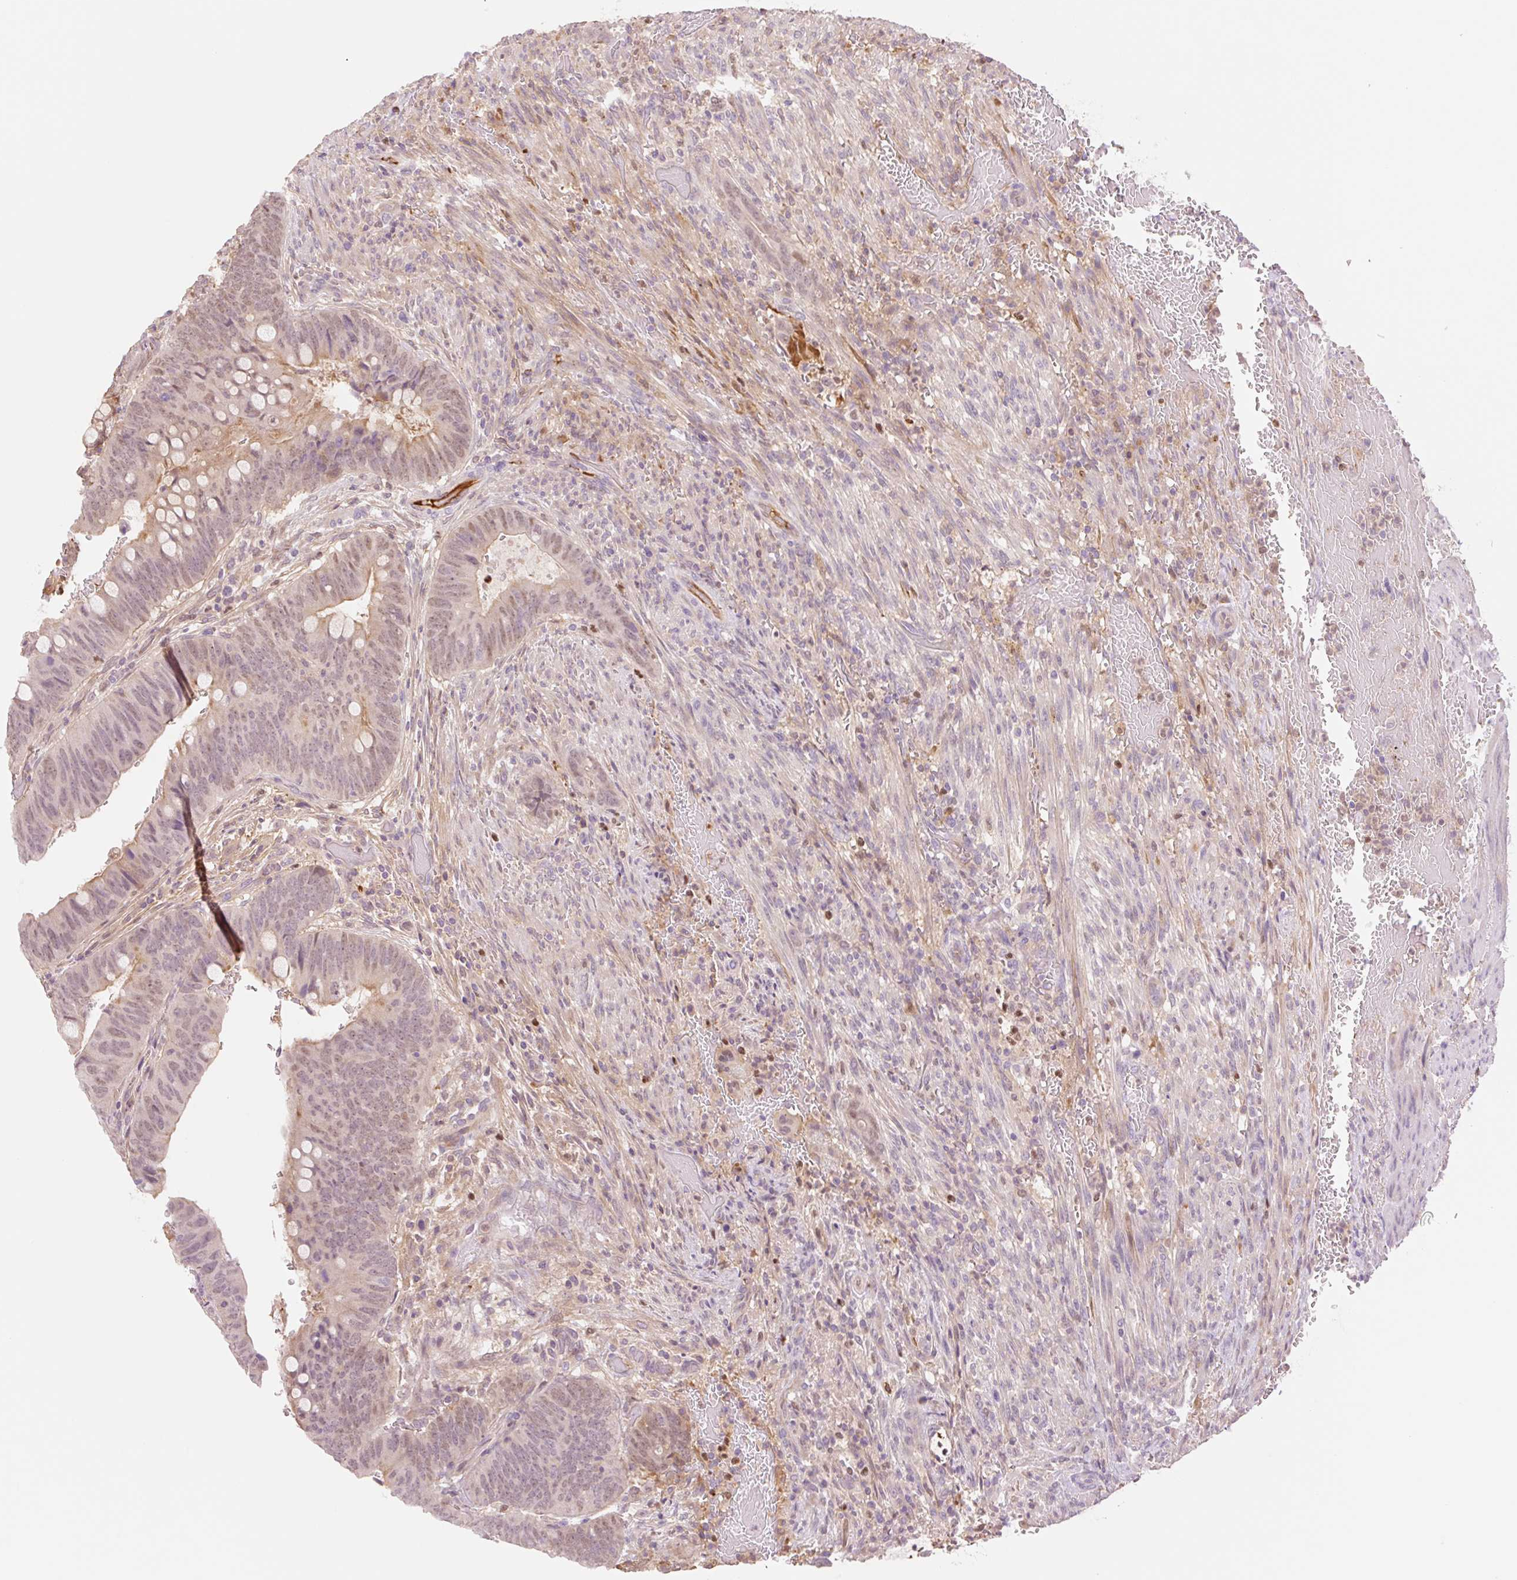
{"staining": {"intensity": "weak", "quantity": "25%-75%", "location": "nuclear"}, "tissue": "colorectal cancer", "cell_type": "Tumor cells", "image_type": "cancer", "snomed": [{"axis": "morphology", "description": "Normal tissue, NOS"}, {"axis": "morphology", "description": "Adenocarcinoma, NOS"}, {"axis": "topography", "description": "Rectum"}, {"axis": "topography", "description": "Peripheral nerve tissue"}], "caption": "Tumor cells show weak nuclear expression in approximately 25%-75% of cells in colorectal adenocarcinoma. The staining was performed using DAB, with brown indicating positive protein expression. Nuclei are stained blue with hematoxylin.", "gene": "HEBP1", "patient": {"sex": "male", "age": 92}}